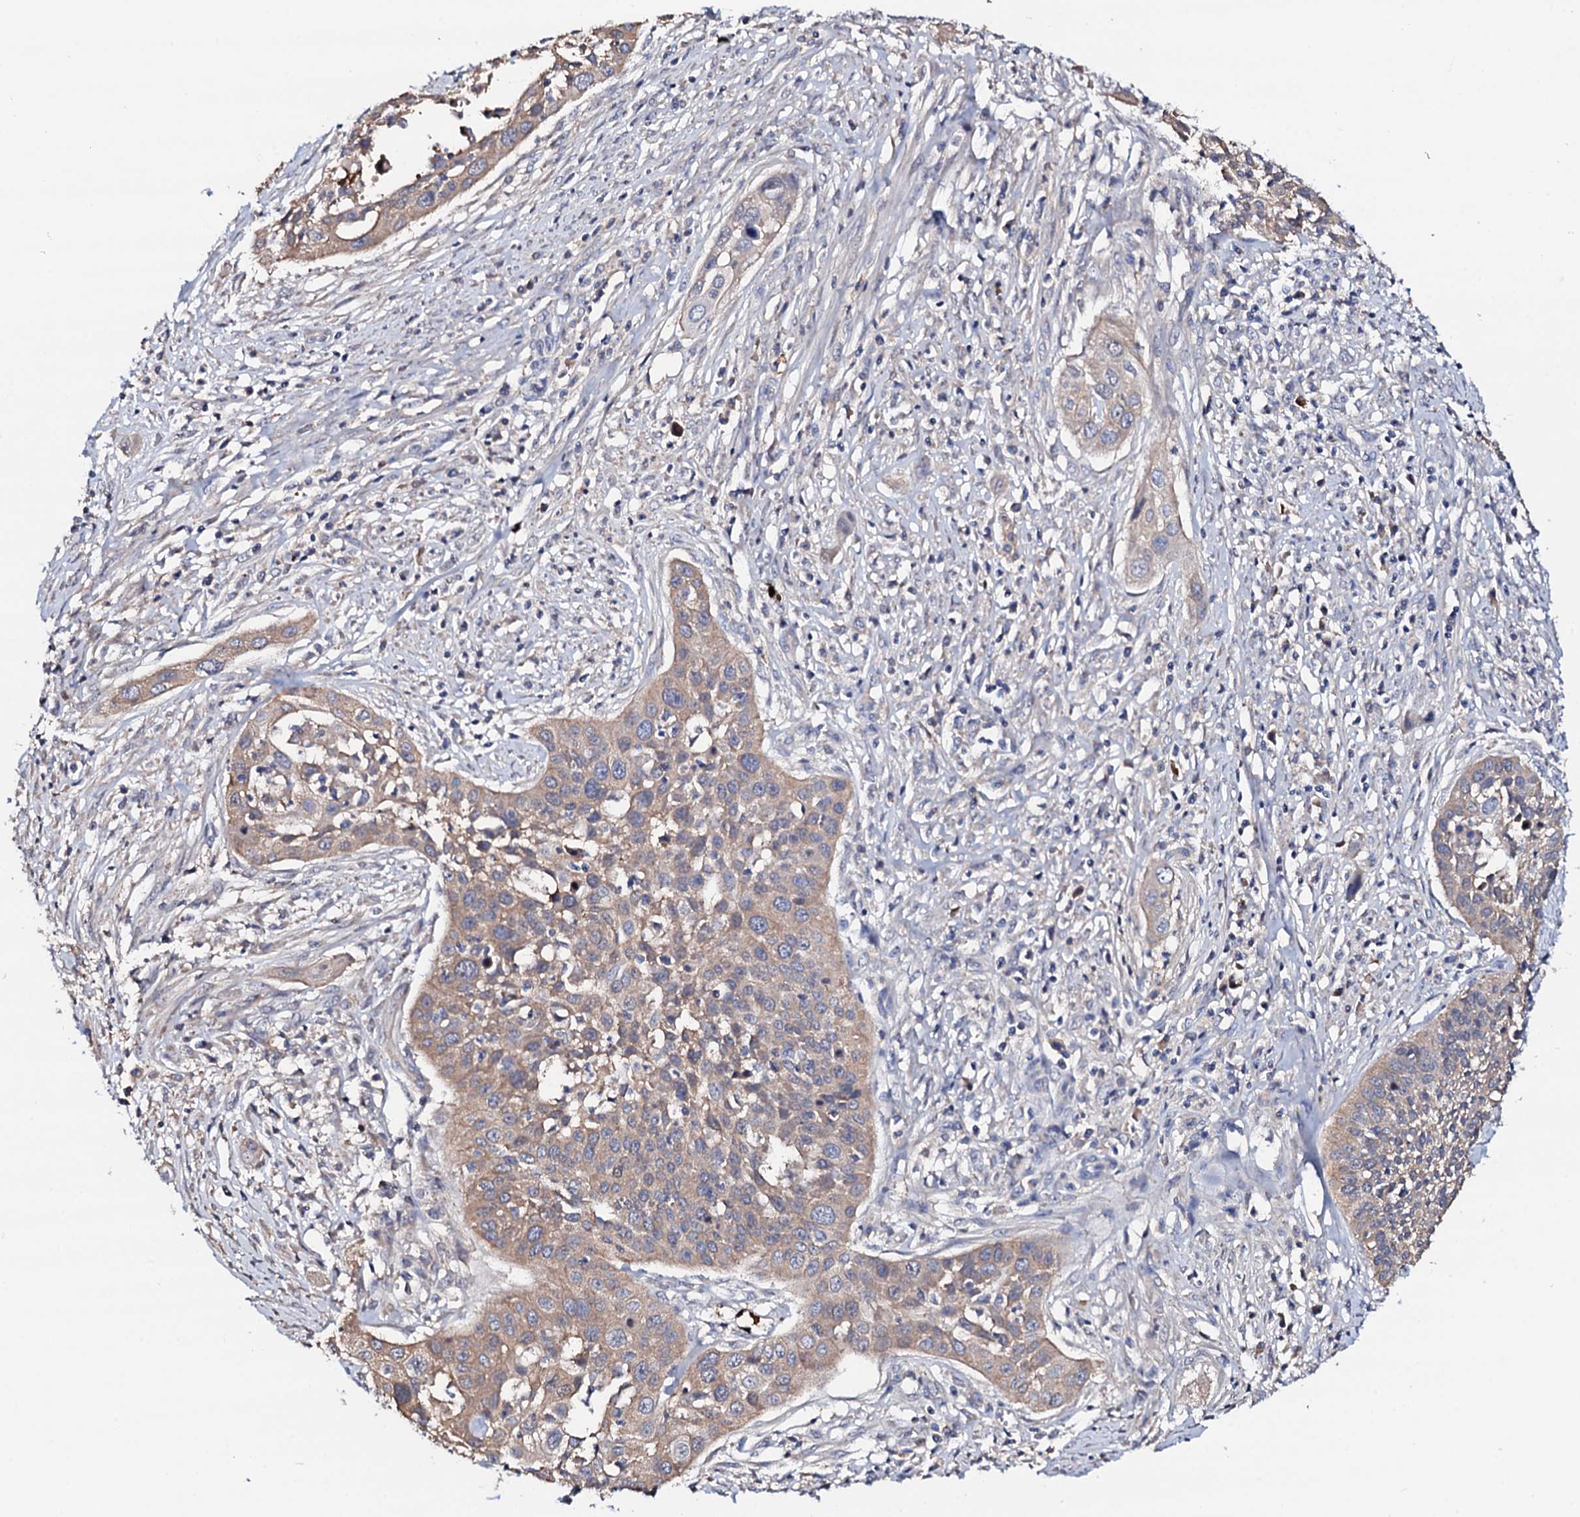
{"staining": {"intensity": "weak", "quantity": ">75%", "location": "cytoplasmic/membranous"}, "tissue": "cervical cancer", "cell_type": "Tumor cells", "image_type": "cancer", "snomed": [{"axis": "morphology", "description": "Squamous cell carcinoma, NOS"}, {"axis": "topography", "description": "Cervix"}], "caption": "There is low levels of weak cytoplasmic/membranous staining in tumor cells of squamous cell carcinoma (cervical), as demonstrated by immunohistochemical staining (brown color).", "gene": "TCAF2", "patient": {"sex": "female", "age": 34}}